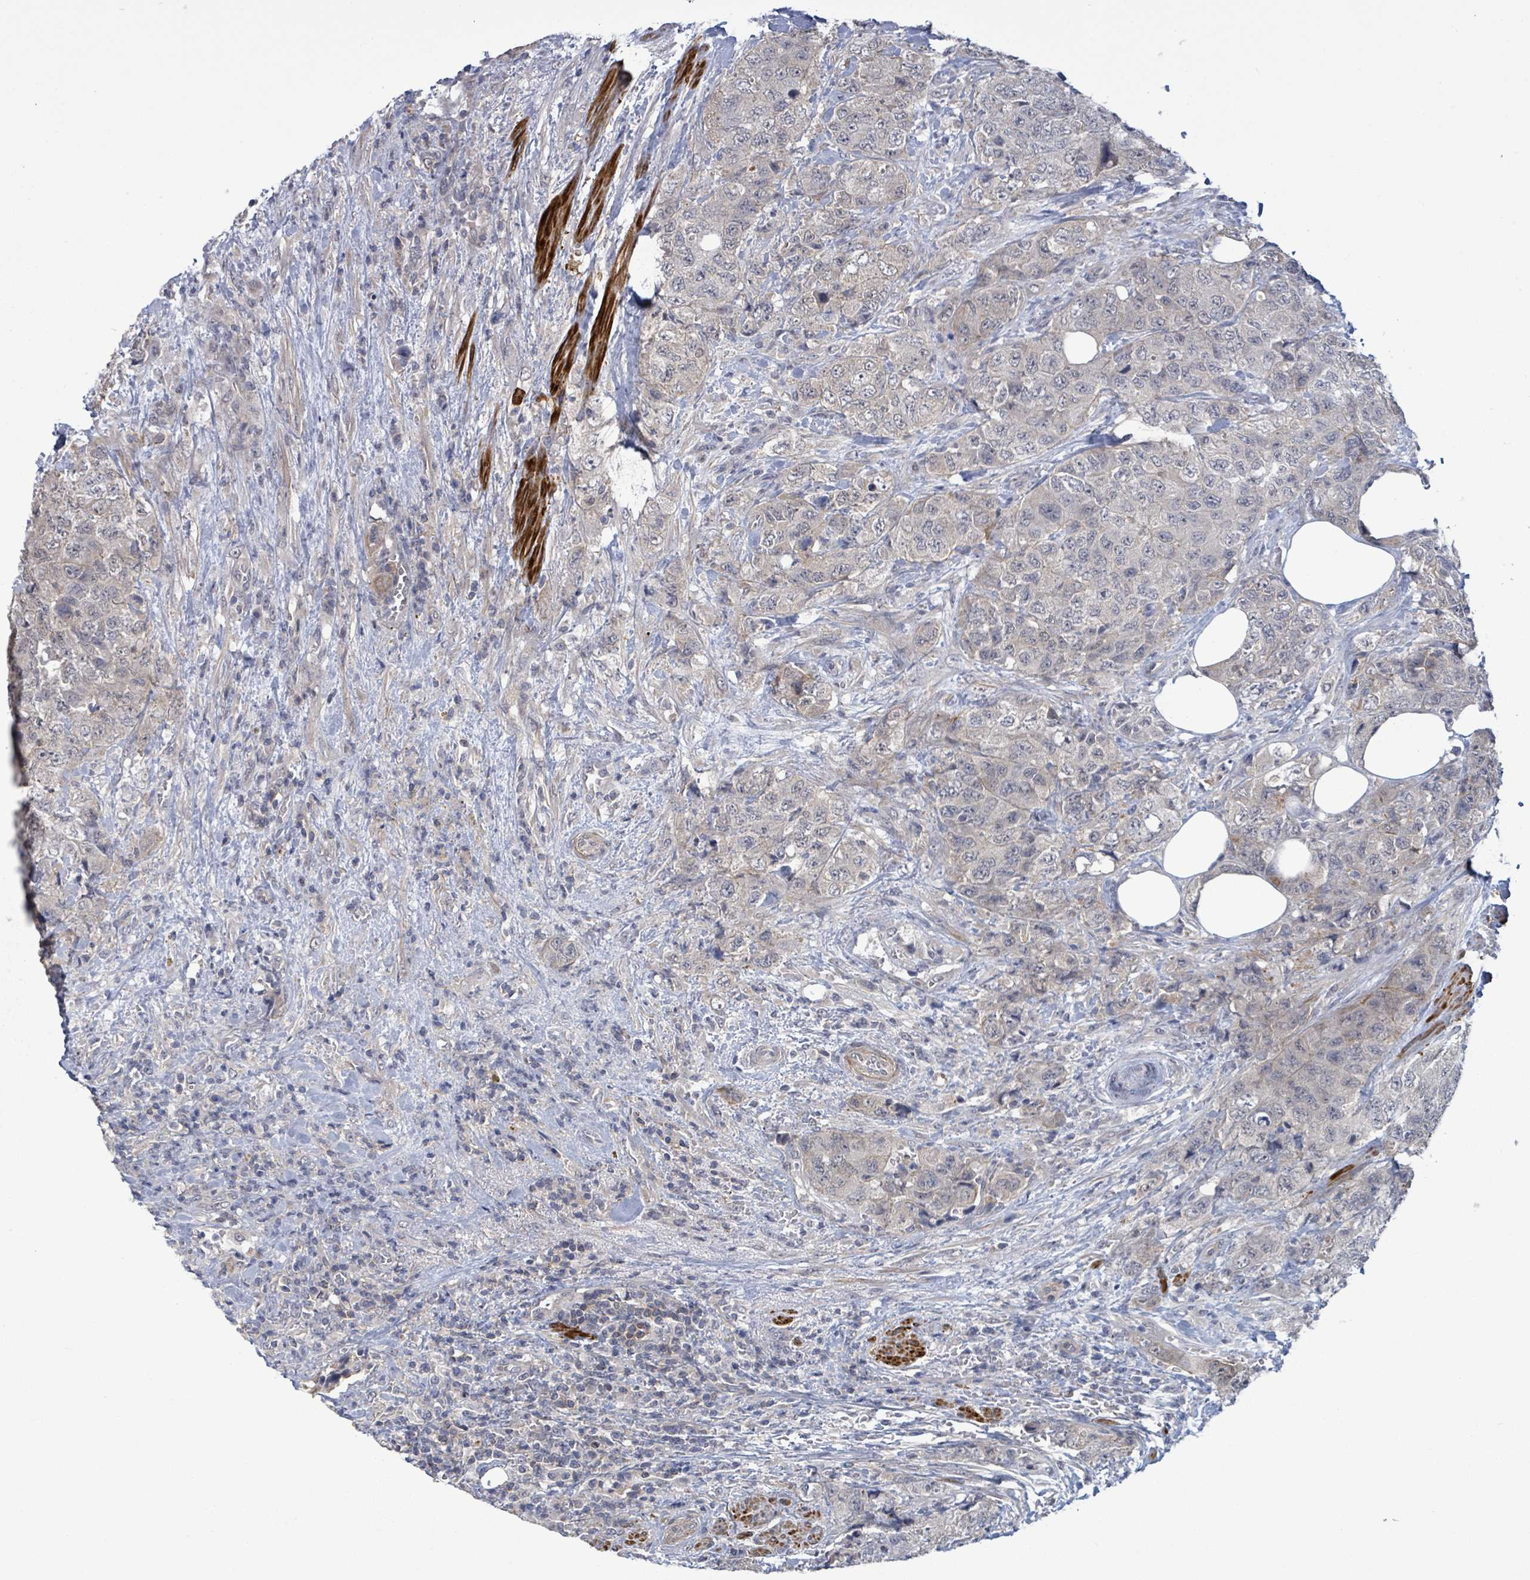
{"staining": {"intensity": "negative", "quantity": "none", "location": "none"}, "tissue": "urothelial cancer", "cell_type": "Tumor cells", "image_type": "cancer", "snomed": [{"axis": "morphology", "description": "Urothelial carcinoma, High grade"}, {"axis": "topography", "description": "Urinary bladder"}], "caption": "Protein analysis of urothelial cancer reveals no significant positivity in tumor cells. (Immunohistochemistry, brightfield microscopy, high magnification).", "gene": "AMMECR1", "patient": {"sex": "female", "age": 78}}